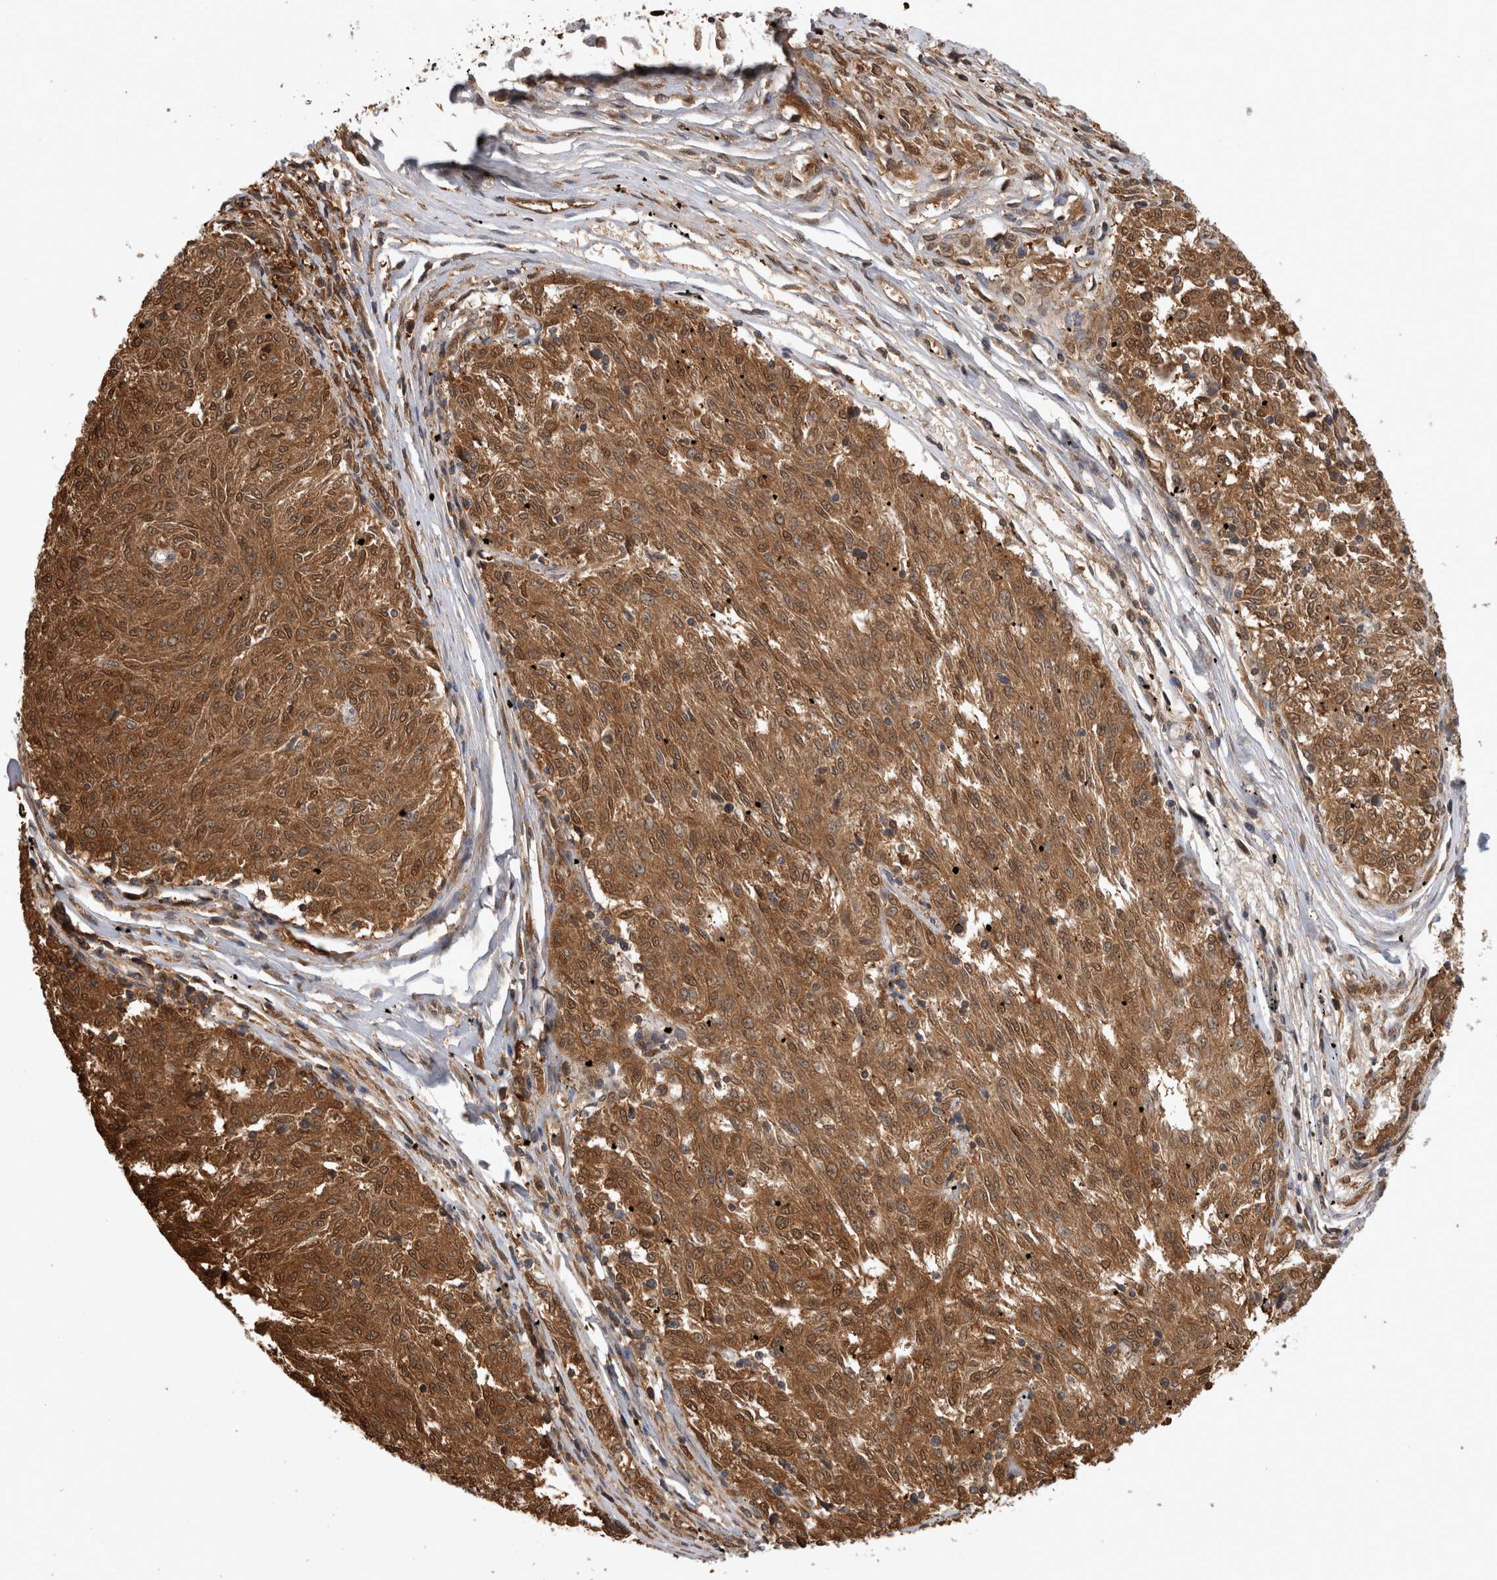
{"staining": {"intensity": "moderate", "quantity": ">75%", "location": "cytoplasmic/membranous,nuclear"}, "tissue": "melanoma", "cell_type": "Tumor cells", "image_type": "cancer", "snomed": [{"axis": "morphology", "description": "Malignant melanoma, NOS"}, {"axis": "topography", "description": "Skin"}], "caption": "Immunohistochemistry (IHC) (DAB (3,3'-diaminobenzidine)) staining of melanoma exhibits moderate cytoplasmic/membranous and nuclear protein positivity in approximately >75% of tumor cells. (Stains: DAB in brown, nuclei in blue, Microscopy: brightfield microscopy at high magnification).", "gene": "ASTN2", "patient": {"sex": "female", "age": 72}}